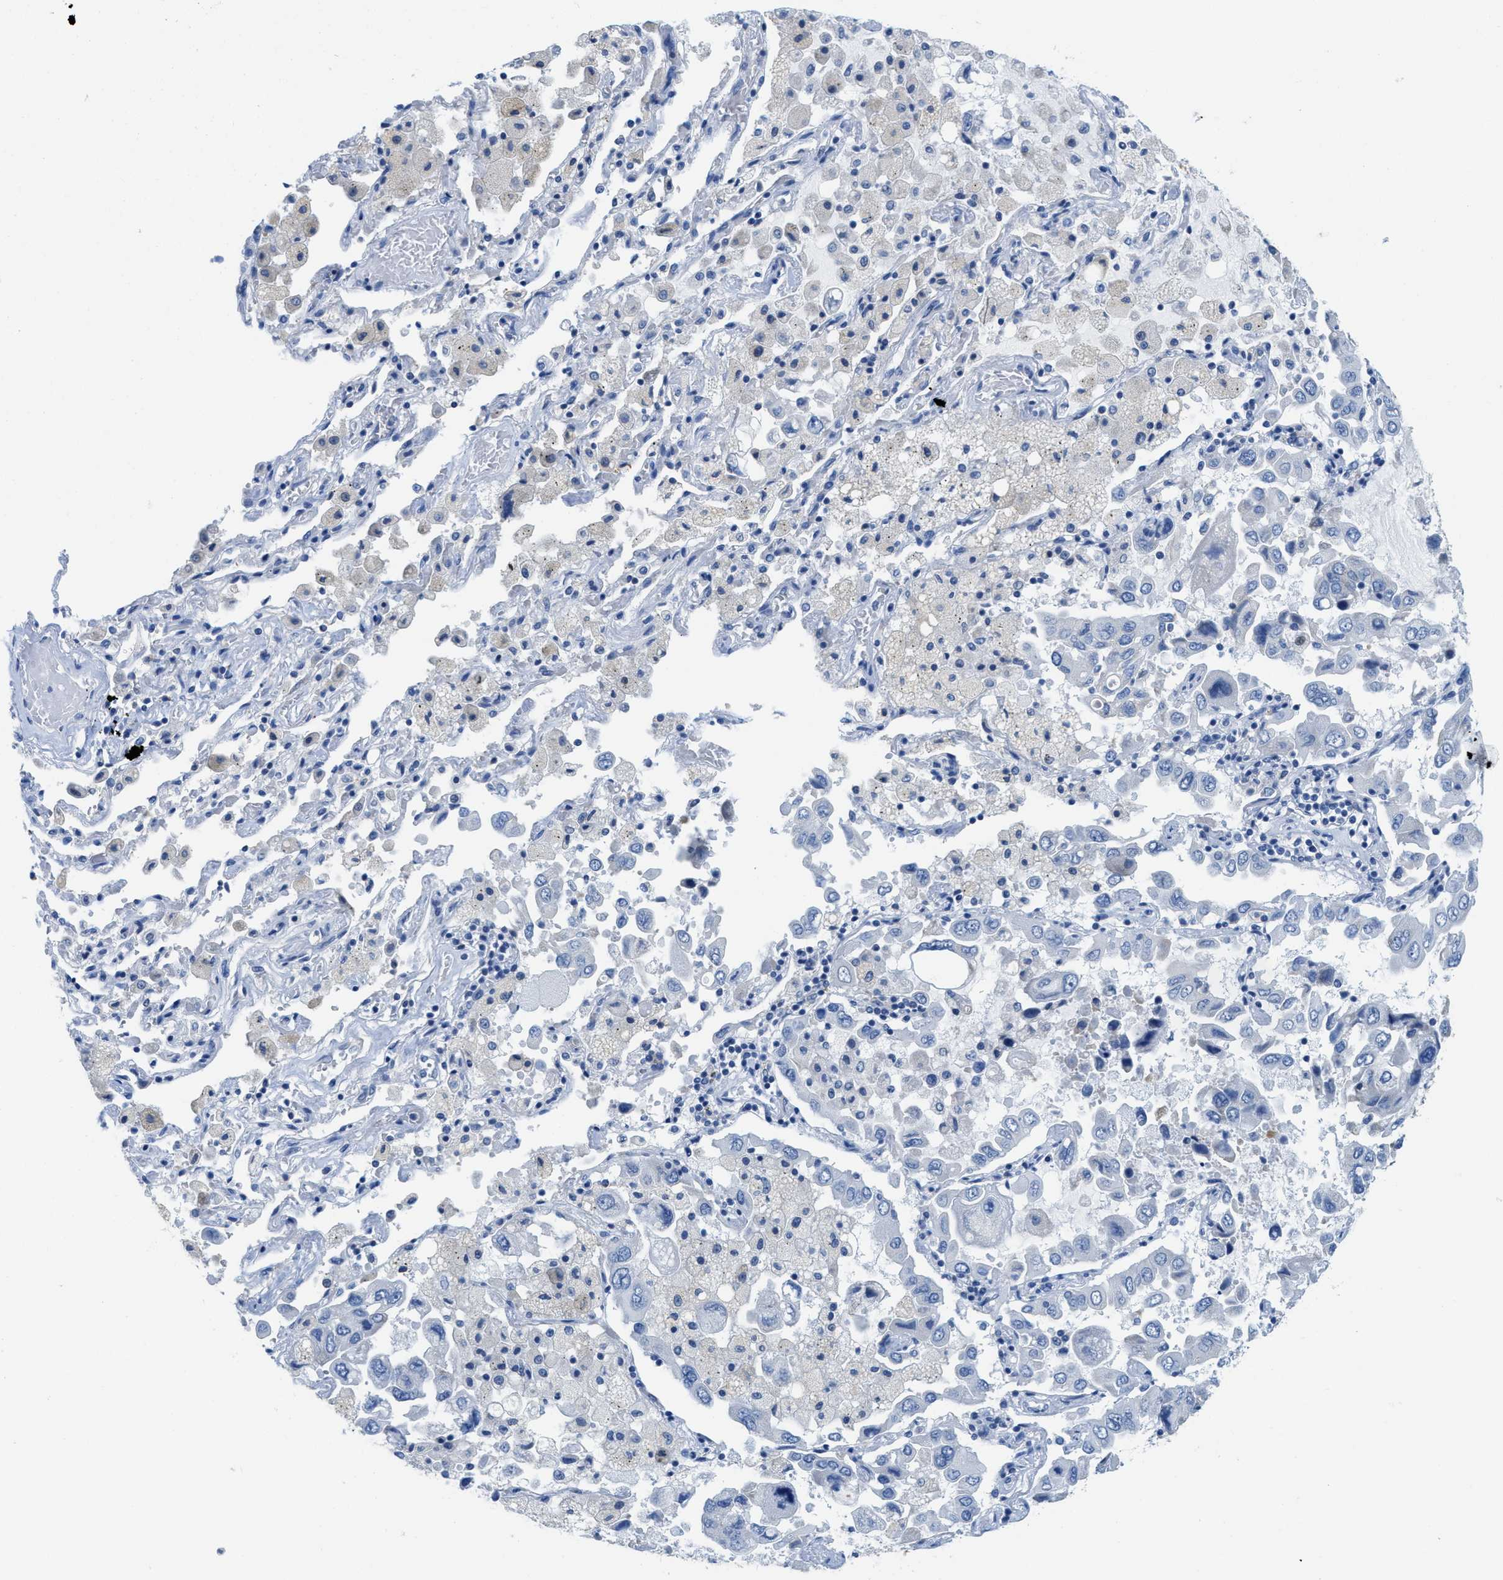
{"staining": {"intensity": "negative", "quantity": "none", "location": "none"}, "tissue": "lung cancer", "cell_type": "Tumor cells", "image_type": "cancer", "snomed": [{"axis": "morphology", "description": "Adenocarcinoma, NOS"}, {"axis": "topography", "description": "Lung"}], "caption": "This image is of lung adenocarcinoma stained with IHC to label a protein in brown with the nuclei are counter-stained blue. There is no expression in tumor cells.", "gene": "PTDSS1", "patient": {"sex": "male", "age": 64}}